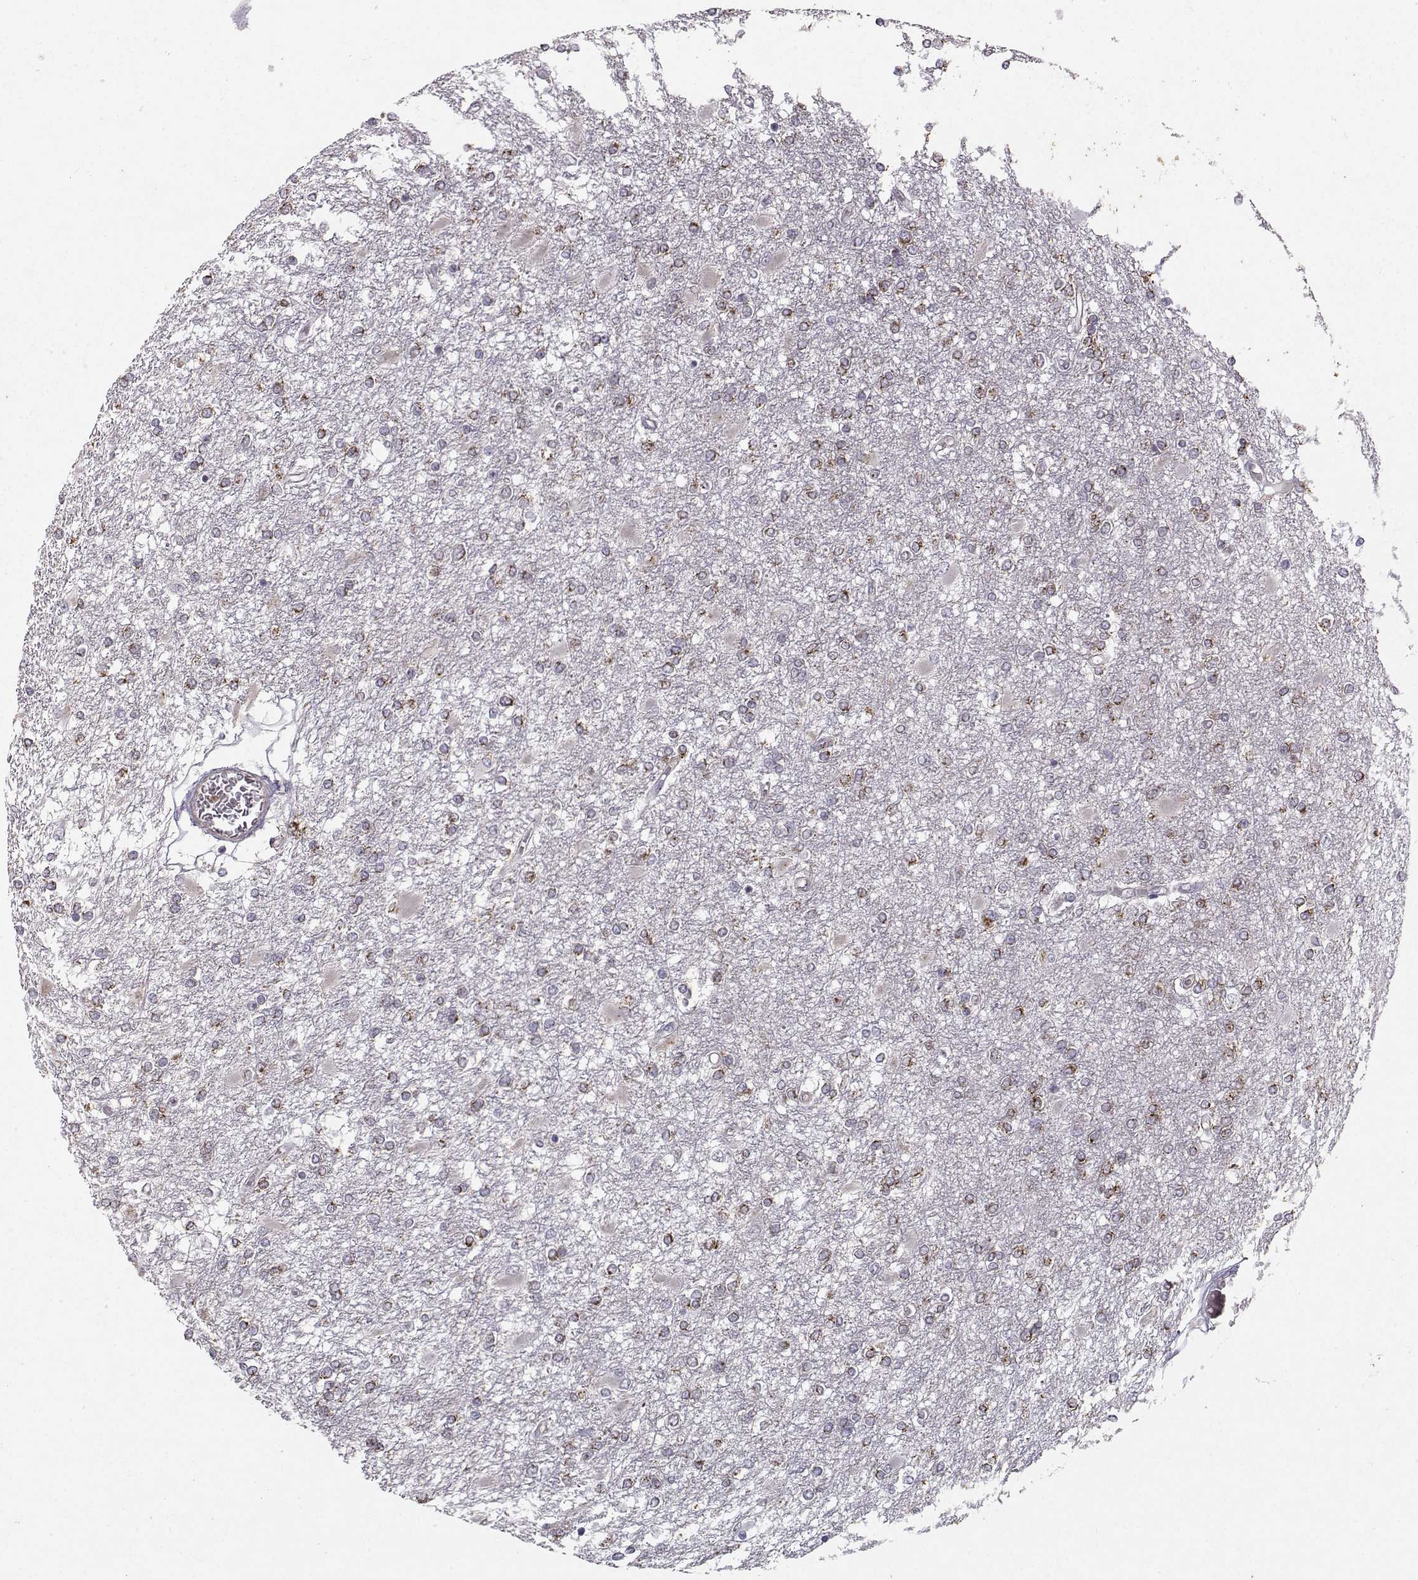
{"staining": {"intensity": "moderate", "quantity": "25%-75%", "location": "cytoplasmic/membranous"}, "tissue": "glioma", "cell_type": "Tumor cells", "image_type": "cancer", "snomed": [{"axis": "morphology", "description": "Glioma, malignant, High grade"}, {"axis": "topography", "description": "Cerebral cortex"}], "caption": "An immunohistochemistry image of neoplastic tissue is shown. Protein staining in brown labels moderate cytoplasmic/membranous positivity in glioma within tumor cells.", "gene": "OPRD1", "patient": {"sex": "male", "age": 79}}